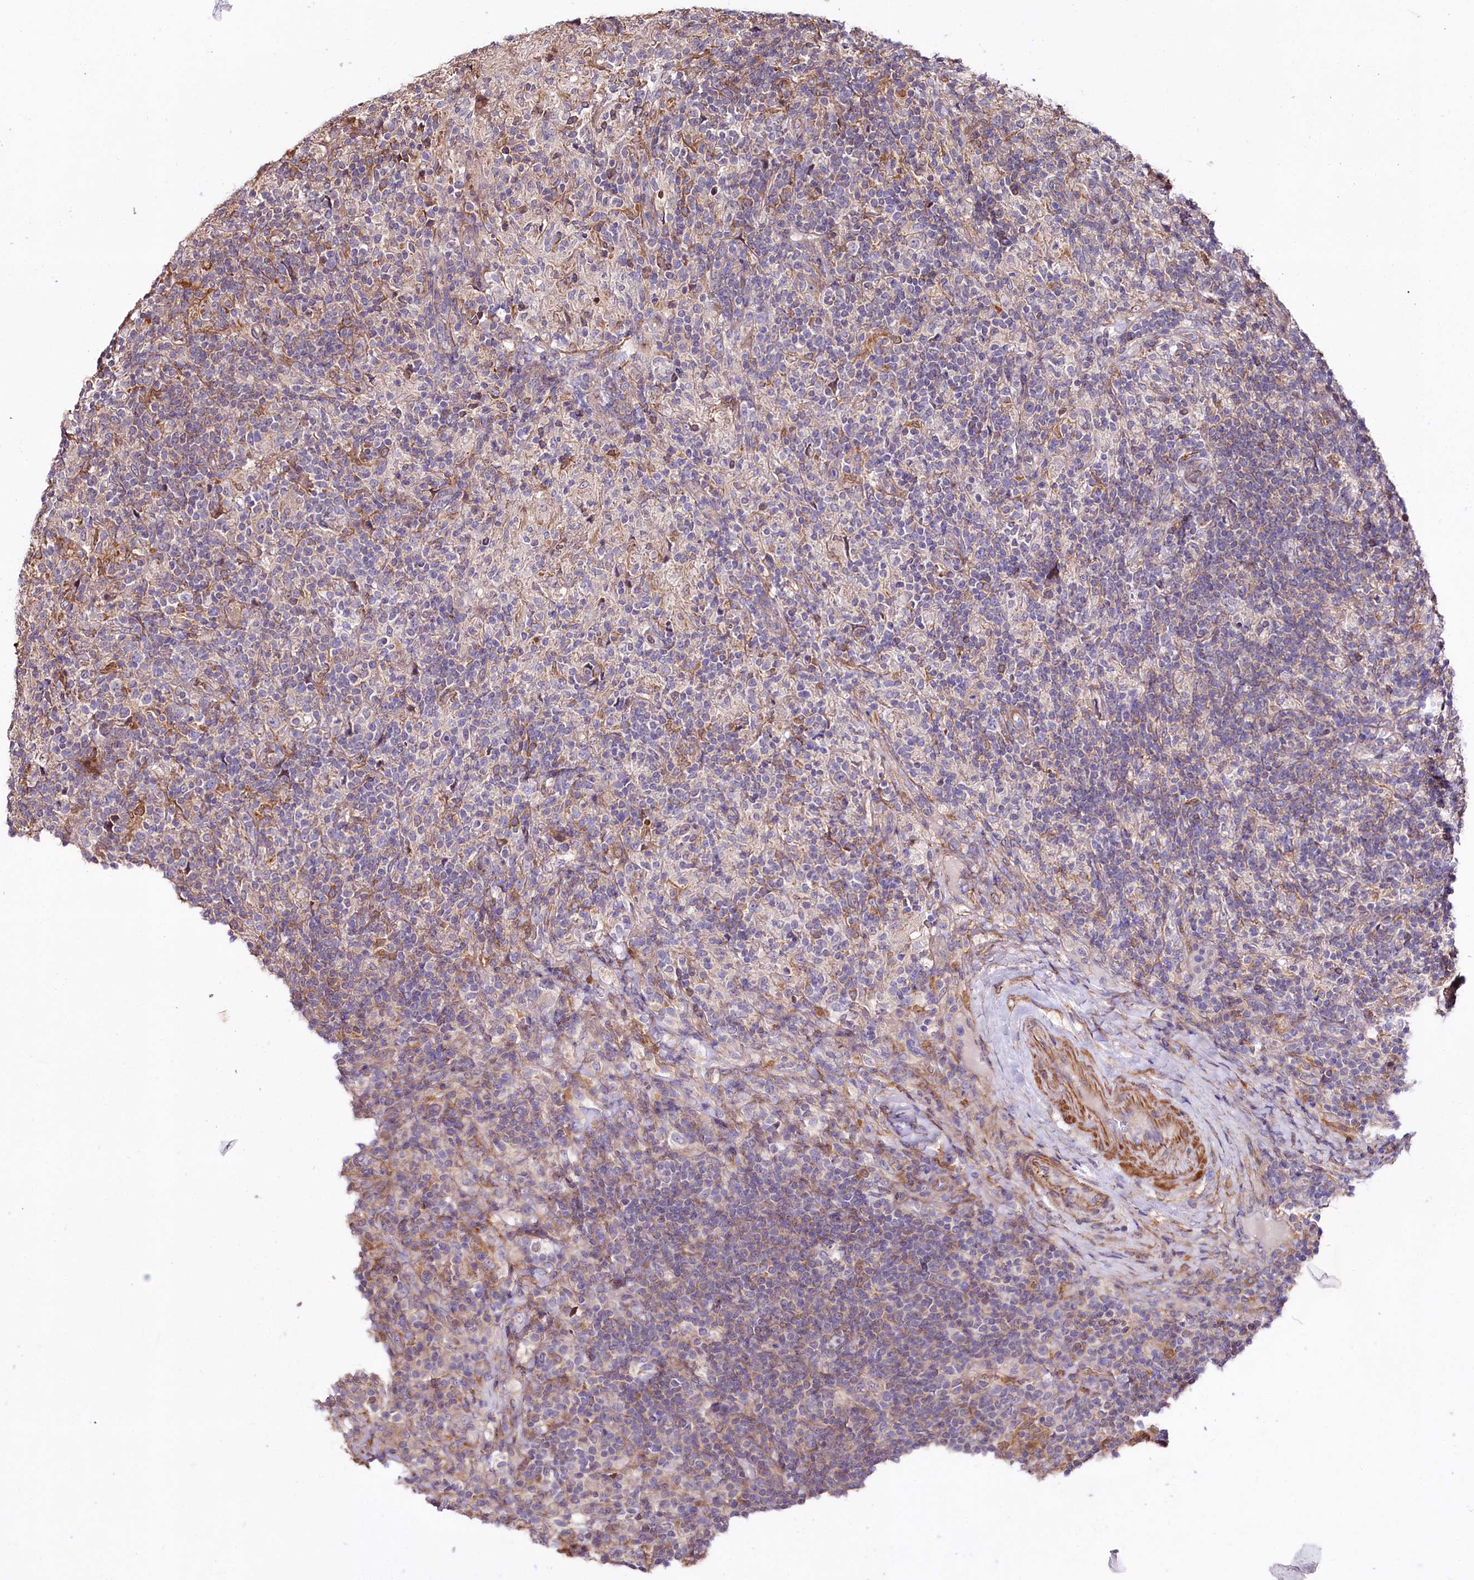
{"staining": {"intensity": "negative", "quantity": "none", "location": "none"}, "tissue": "lymphoma", "cell_type": "Tumor cells", "image_type": "cancer", "snomed": [{"axis": "morphology", "description": "Hodgkin's disease, NOS"}, {"axis": "topography", "description": "Lymph node"}], "caption": "There is no significant expression in tumor cells of lymphoma.", "gene": "FCHSD2", "patient": {"sex": "male", "age": 70}}